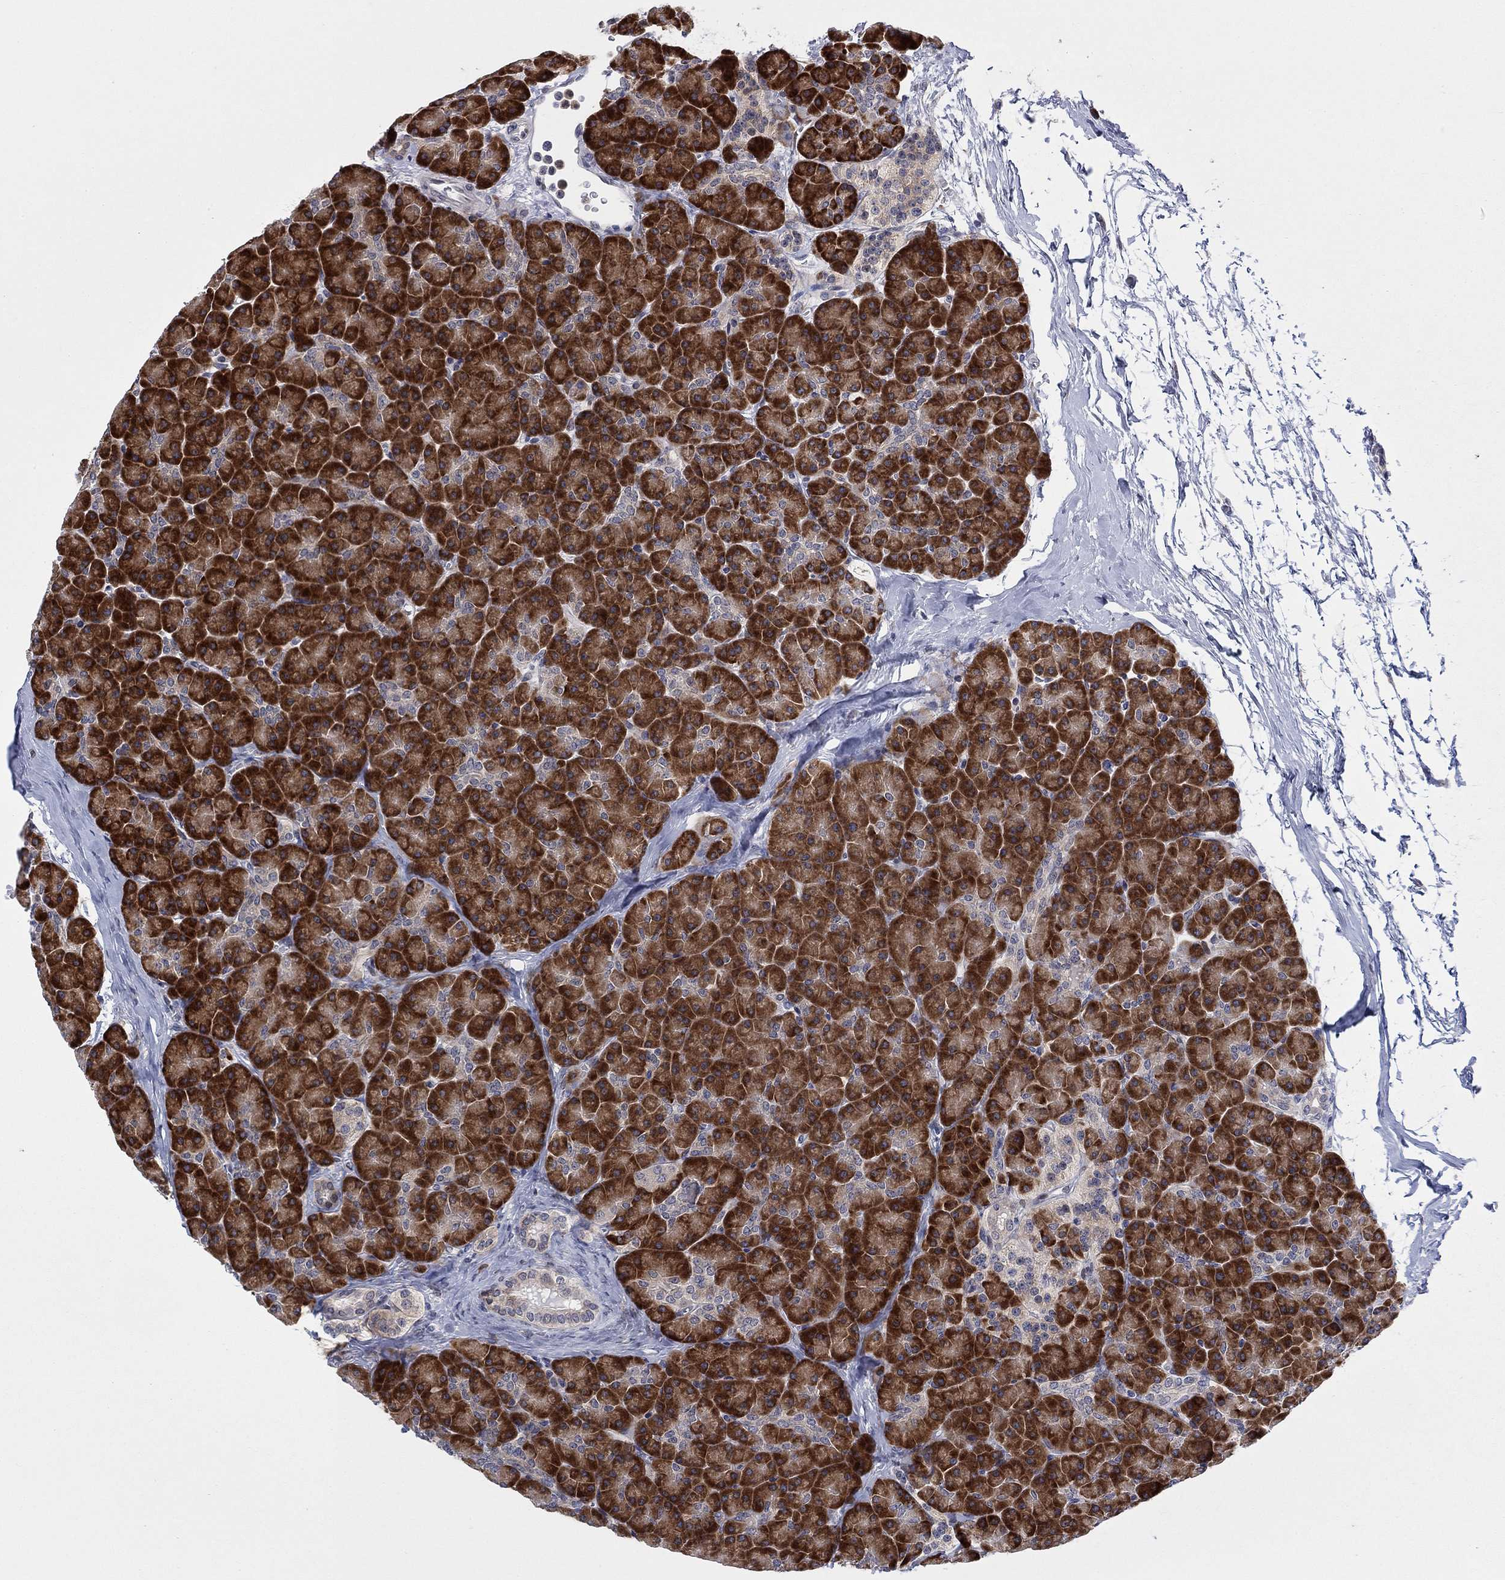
{"staining": {"intensity": "strong", "quantity": ">75%", "location": "cytoplasmic/membranous"}, "tissue": "pancreas", "cell_type": "Exocrine glandular cells", "image_type": "normal", "snomed": [{"axis": "morphology", "description": "Normal tissue, NOS"}, {"axis": "topography", "description": "Pancreas"}], "caption": "Pancreas stained with immunohistochemistry (IHC) reveals strong cytoplasmic/membranous staining in approximately >75% of exocrine glandular cells.", "gene": "TTC21B", "patient": {"sex": "female", "age": 44}}